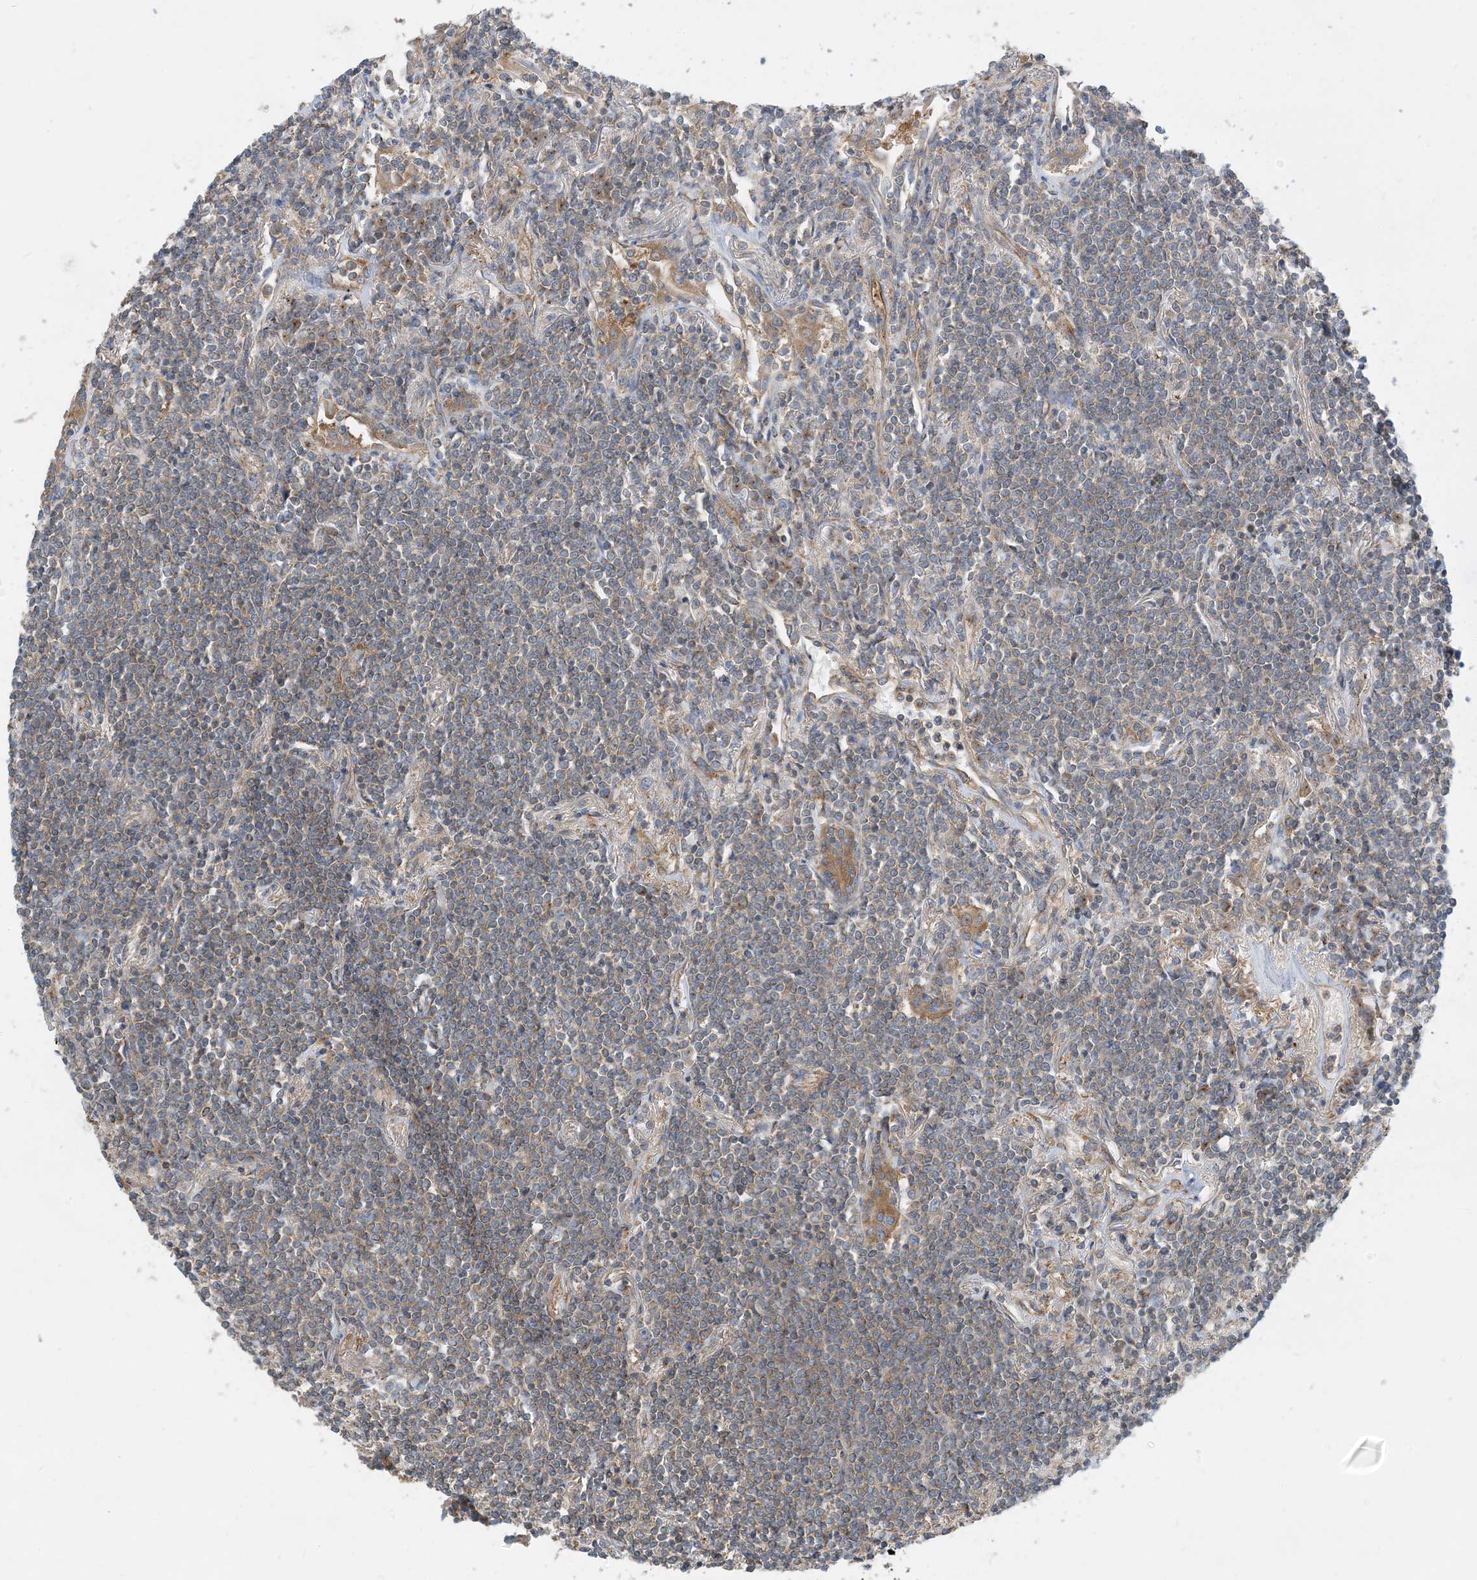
{"staining": {"intensity": "weak", "quantity": "25%-75%", "location": "cytoplasmic/membranous"}, "tissue": "lymphoma", "cell_type": "Tumor cells", "image_type": "cancer", "snomed": [{"axis": "morphology", "description": "Malignant lymphoma, non-Hodgkin's type, Low grade"}, {"axis": "topography", "description": "Lung"}], "caption": "Lymphoma tissue displays weak cytoplasmic/membranous positivity in approximately 25%-75% of tumor cells, visualized by immunohistochemistry. (DAB IHC, brown staining for protein, blue staining for nuclei).", "gene": "SIDT1", "patient": {"sex": "female", "age": 71}}